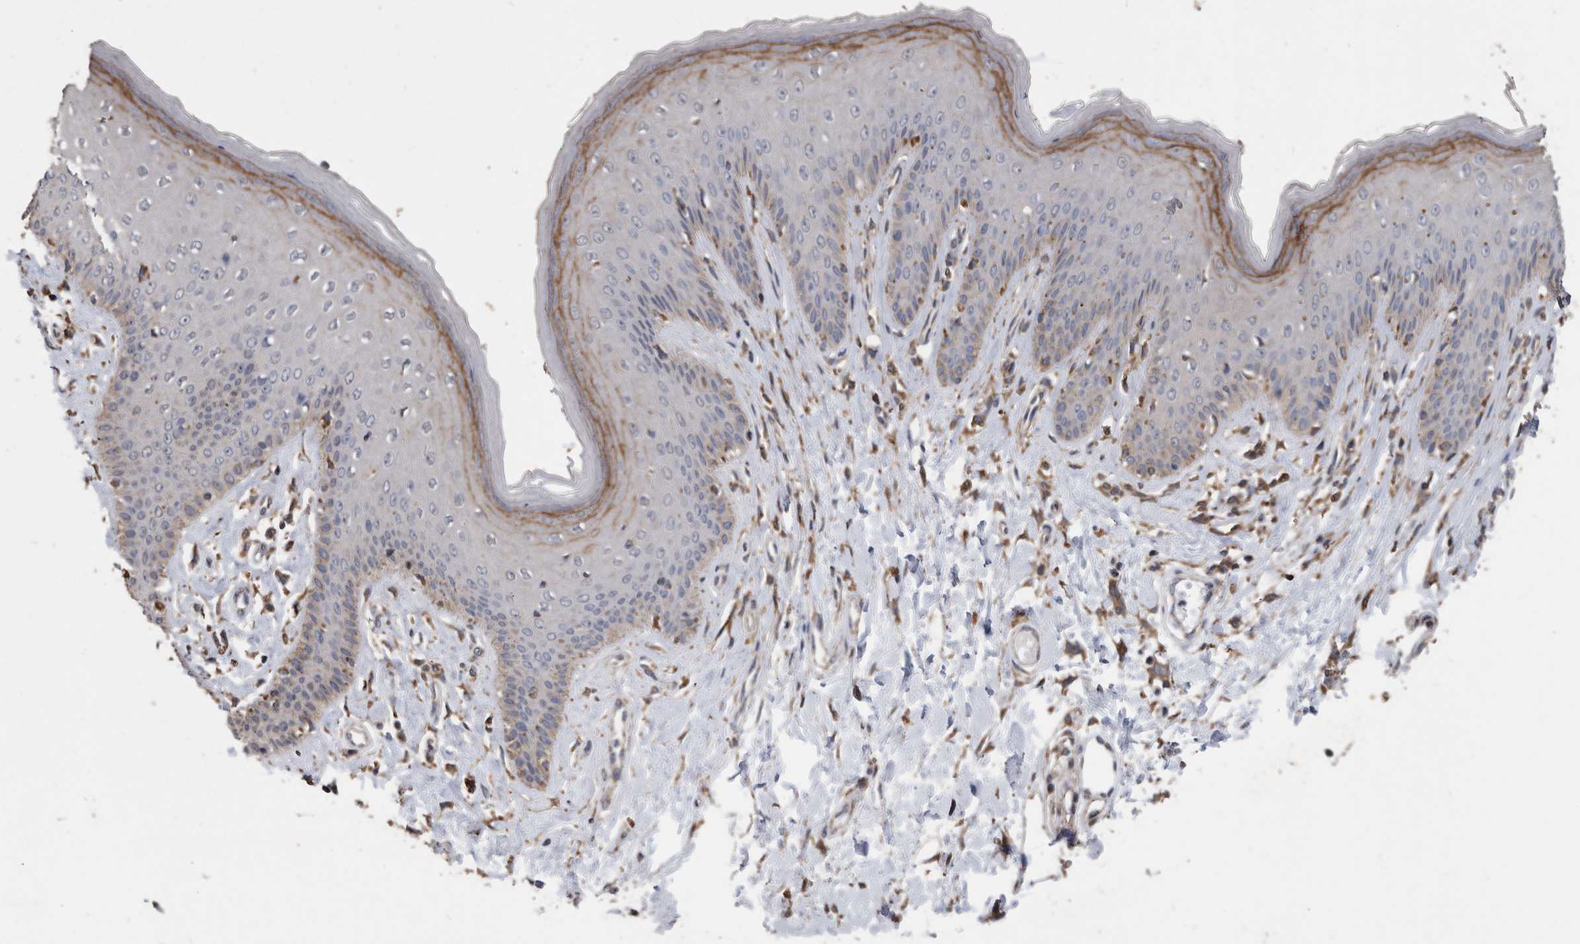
{"staining": {"intensity": "moderate", "quantity": "<25%", "location": "cytoplasmic/membranous"}, "tissue": "skin", "cell_type": "Epidermal cells", "image_type": "normal", "snomed": [{"axis": "morphology", "description": "Normal tissue, NOS"}, {"axis": "morphology", "description": "Squamous cell carcinoma, NOS"}, {"axis": "topography", "description": "Vulva"}], "caption": "Moderate cytoplasmic/membranous expression is seen in approximately <25% of epidermal cells in normal skin.", "gene": "NRBP1", "patient": {"sex": "female", "age": 85}}